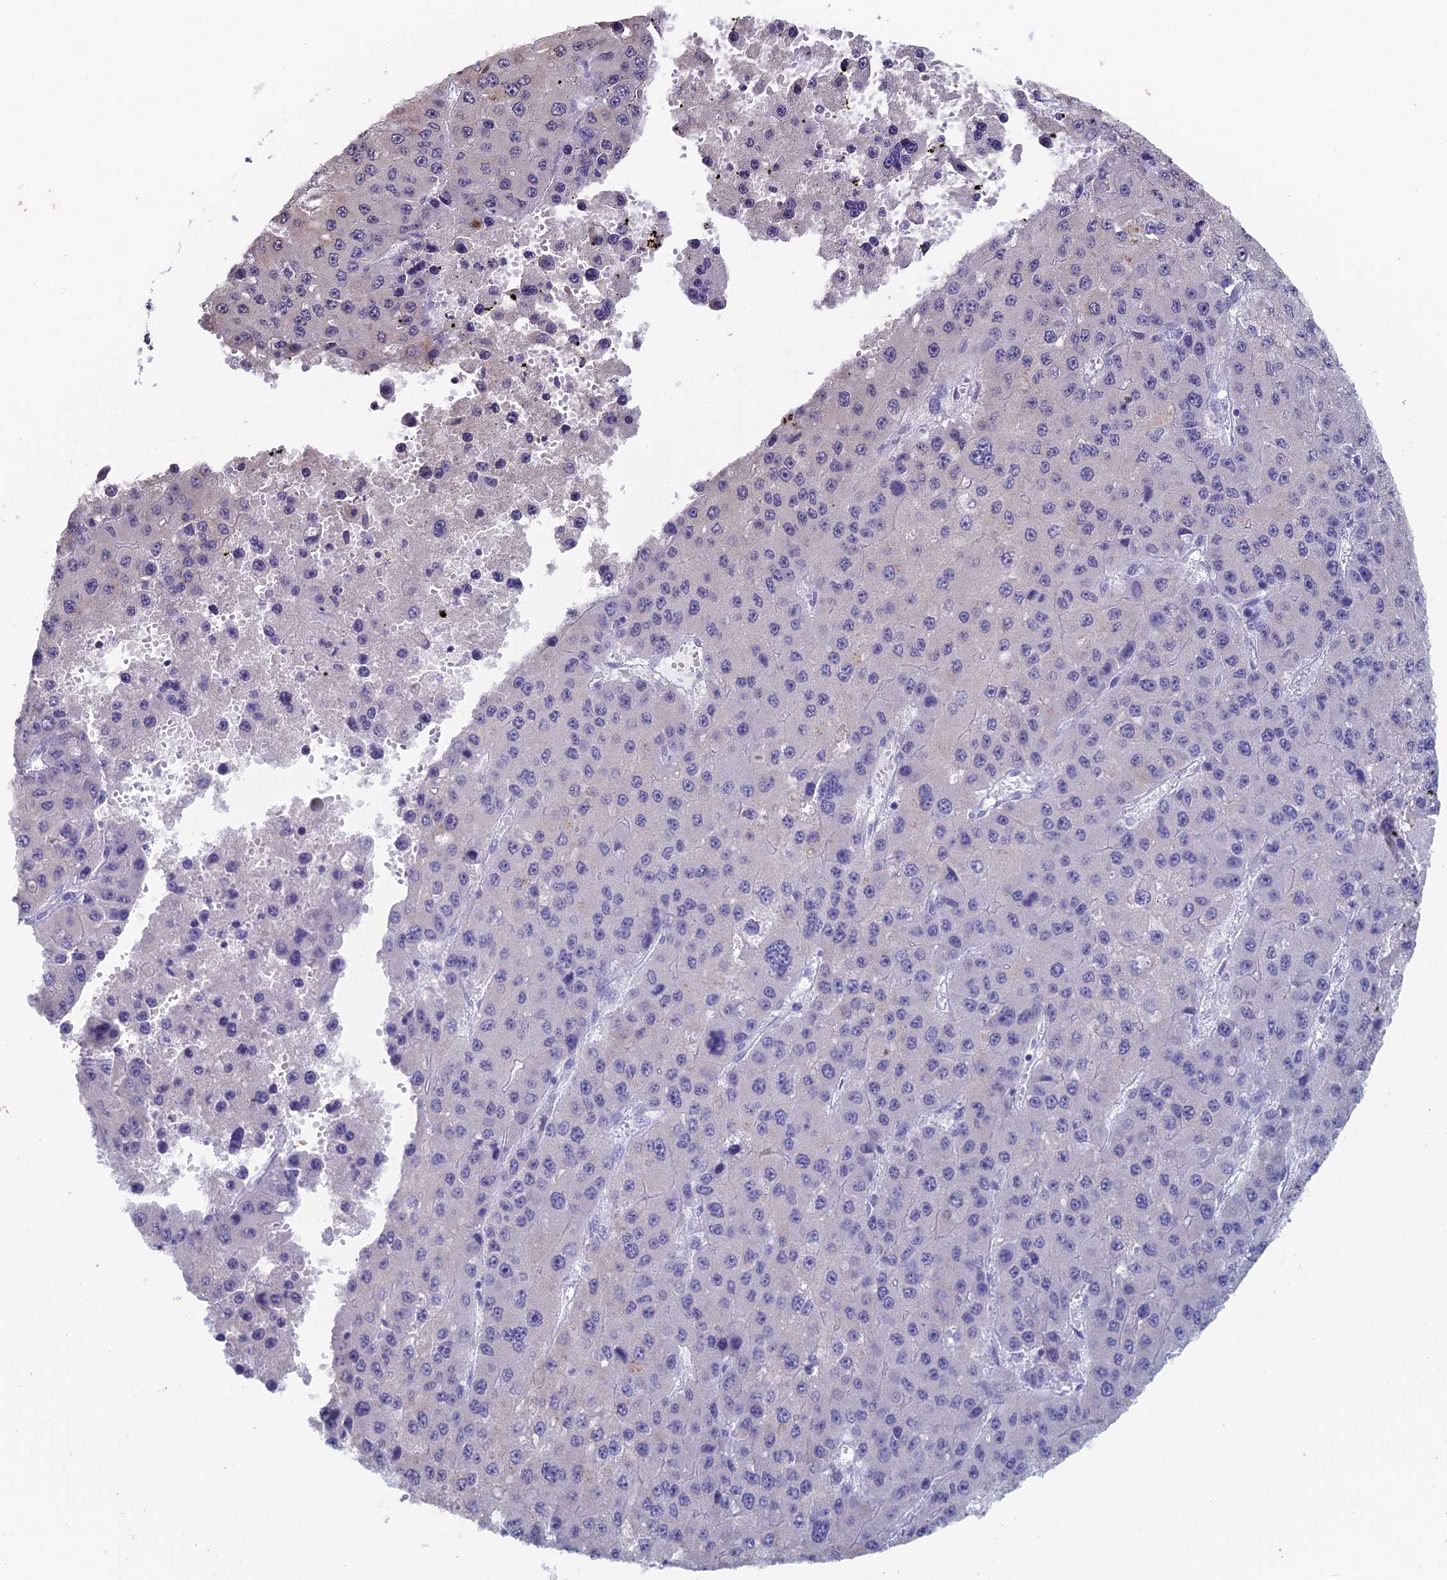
{"staining": {"intensity": "negative", "quantity": "none", "location": "none"}, "tissue": "liver cancer", "cell_type": "Tumor cells", "image_type": "cancer", "snomed": [{"axis": "morphology", "description": "Carcinoma, Hepatocellular, NOS"}, {"axis": "topography", "description": "Liver"}], "caption": "Tumor cells show no significant protein expression in hepatocellular carcinoma (liver).", "gene": "PRR22", "patient": {"sex": "female", "age": 73}}